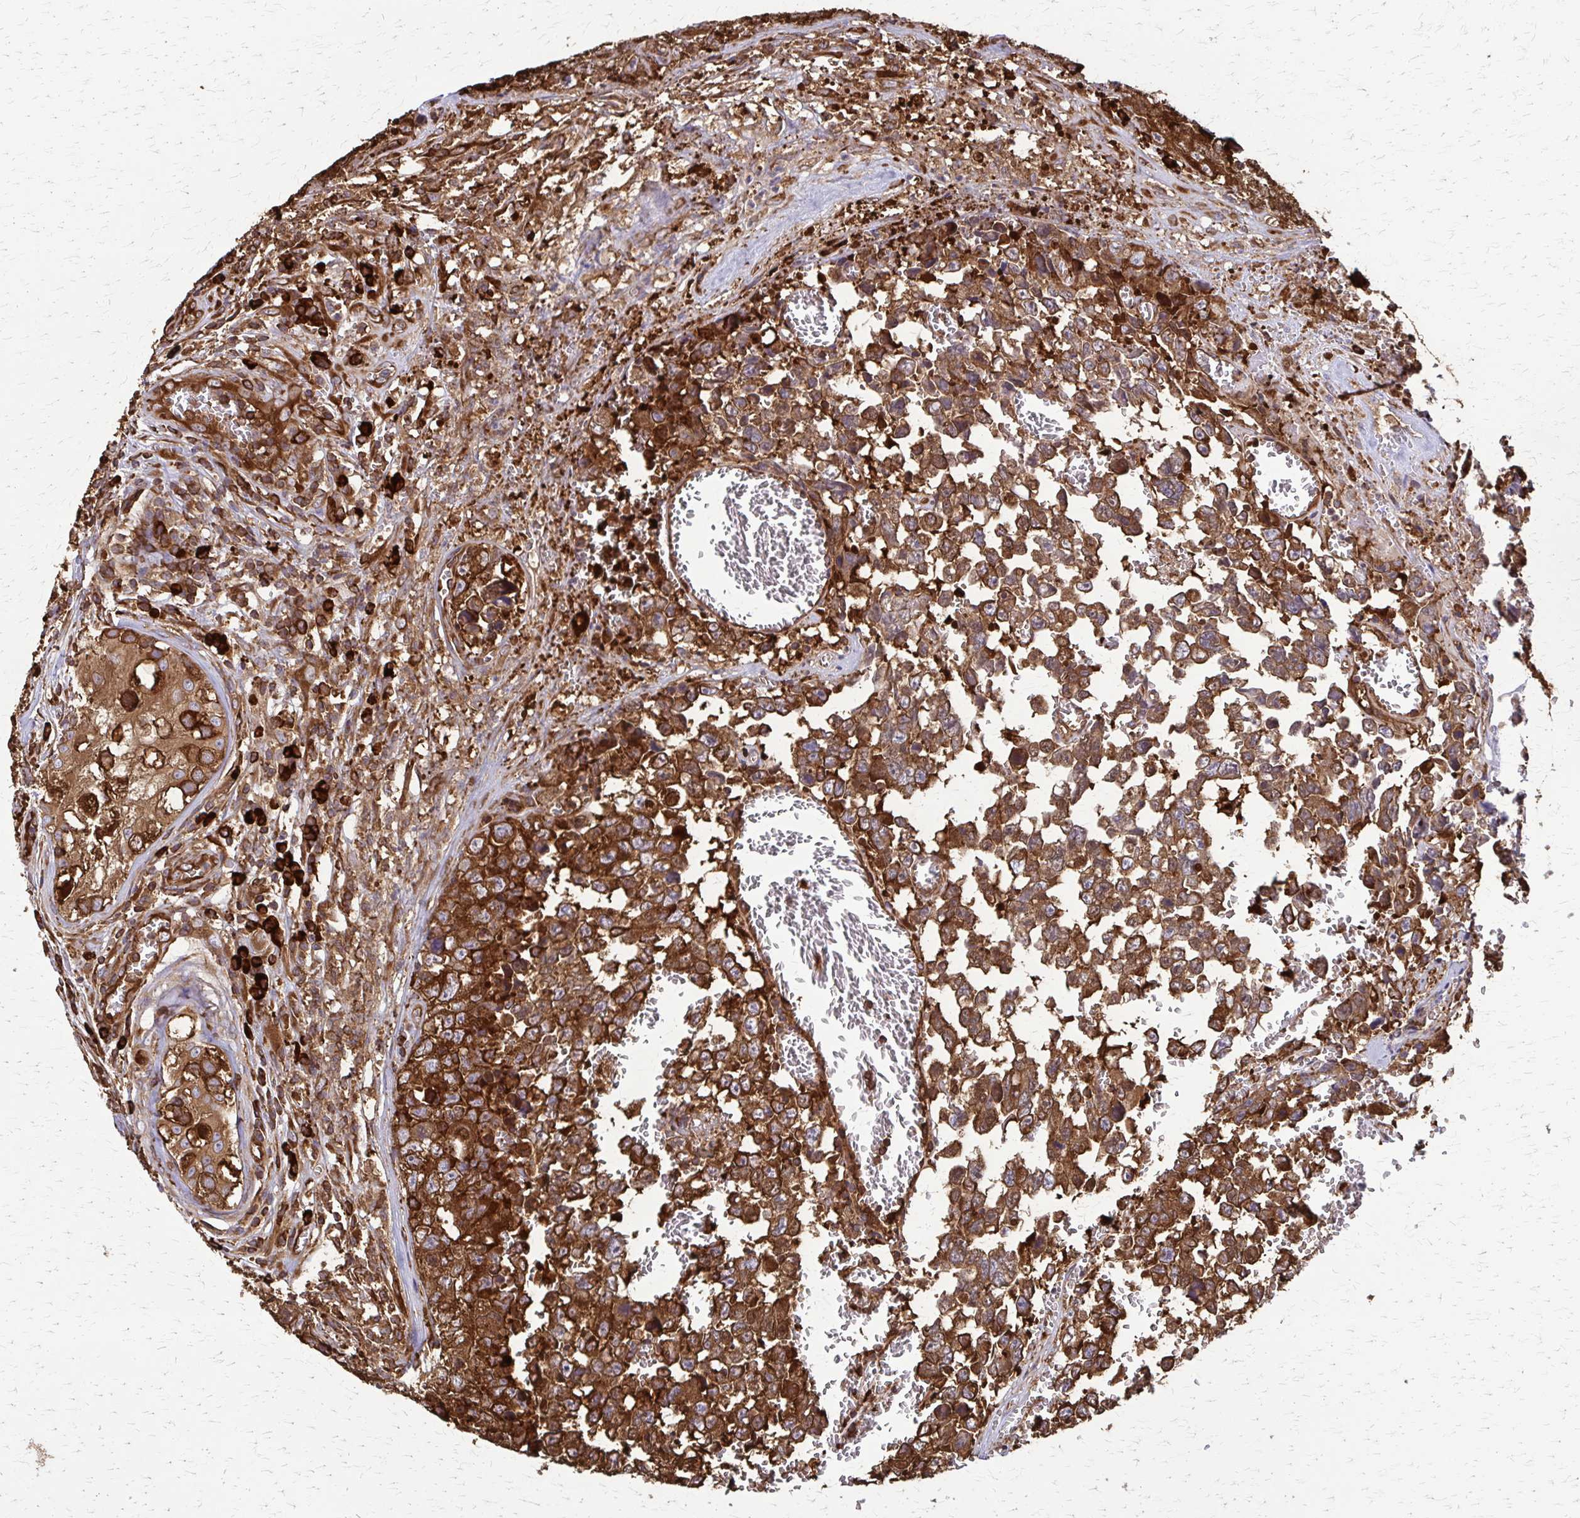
{"staining": {"intensity": "strong", "quantity": ">75%", "location": "cytoplasmic/membranous"}, "tissue": "testis cancer", "cell_type": "Tumor cells", "image_type": "cancer", "snomed": [{"axis": "morphology", "description": "Carcinoma, Embryonal, NOS"}, {"axis": "topography", "description": "Testis"}], "caption": "High-magnification brightfield microscopy of testis embryonal carcinoma stained with DAB (brown) and counterstained with hematoxylin (blue). tumor cells exhibit strong cytoplasmic/membranous expression is present in about>75% of cells.", "gene": "EEF2", "patient": {"sex": "male", "age": 18}}